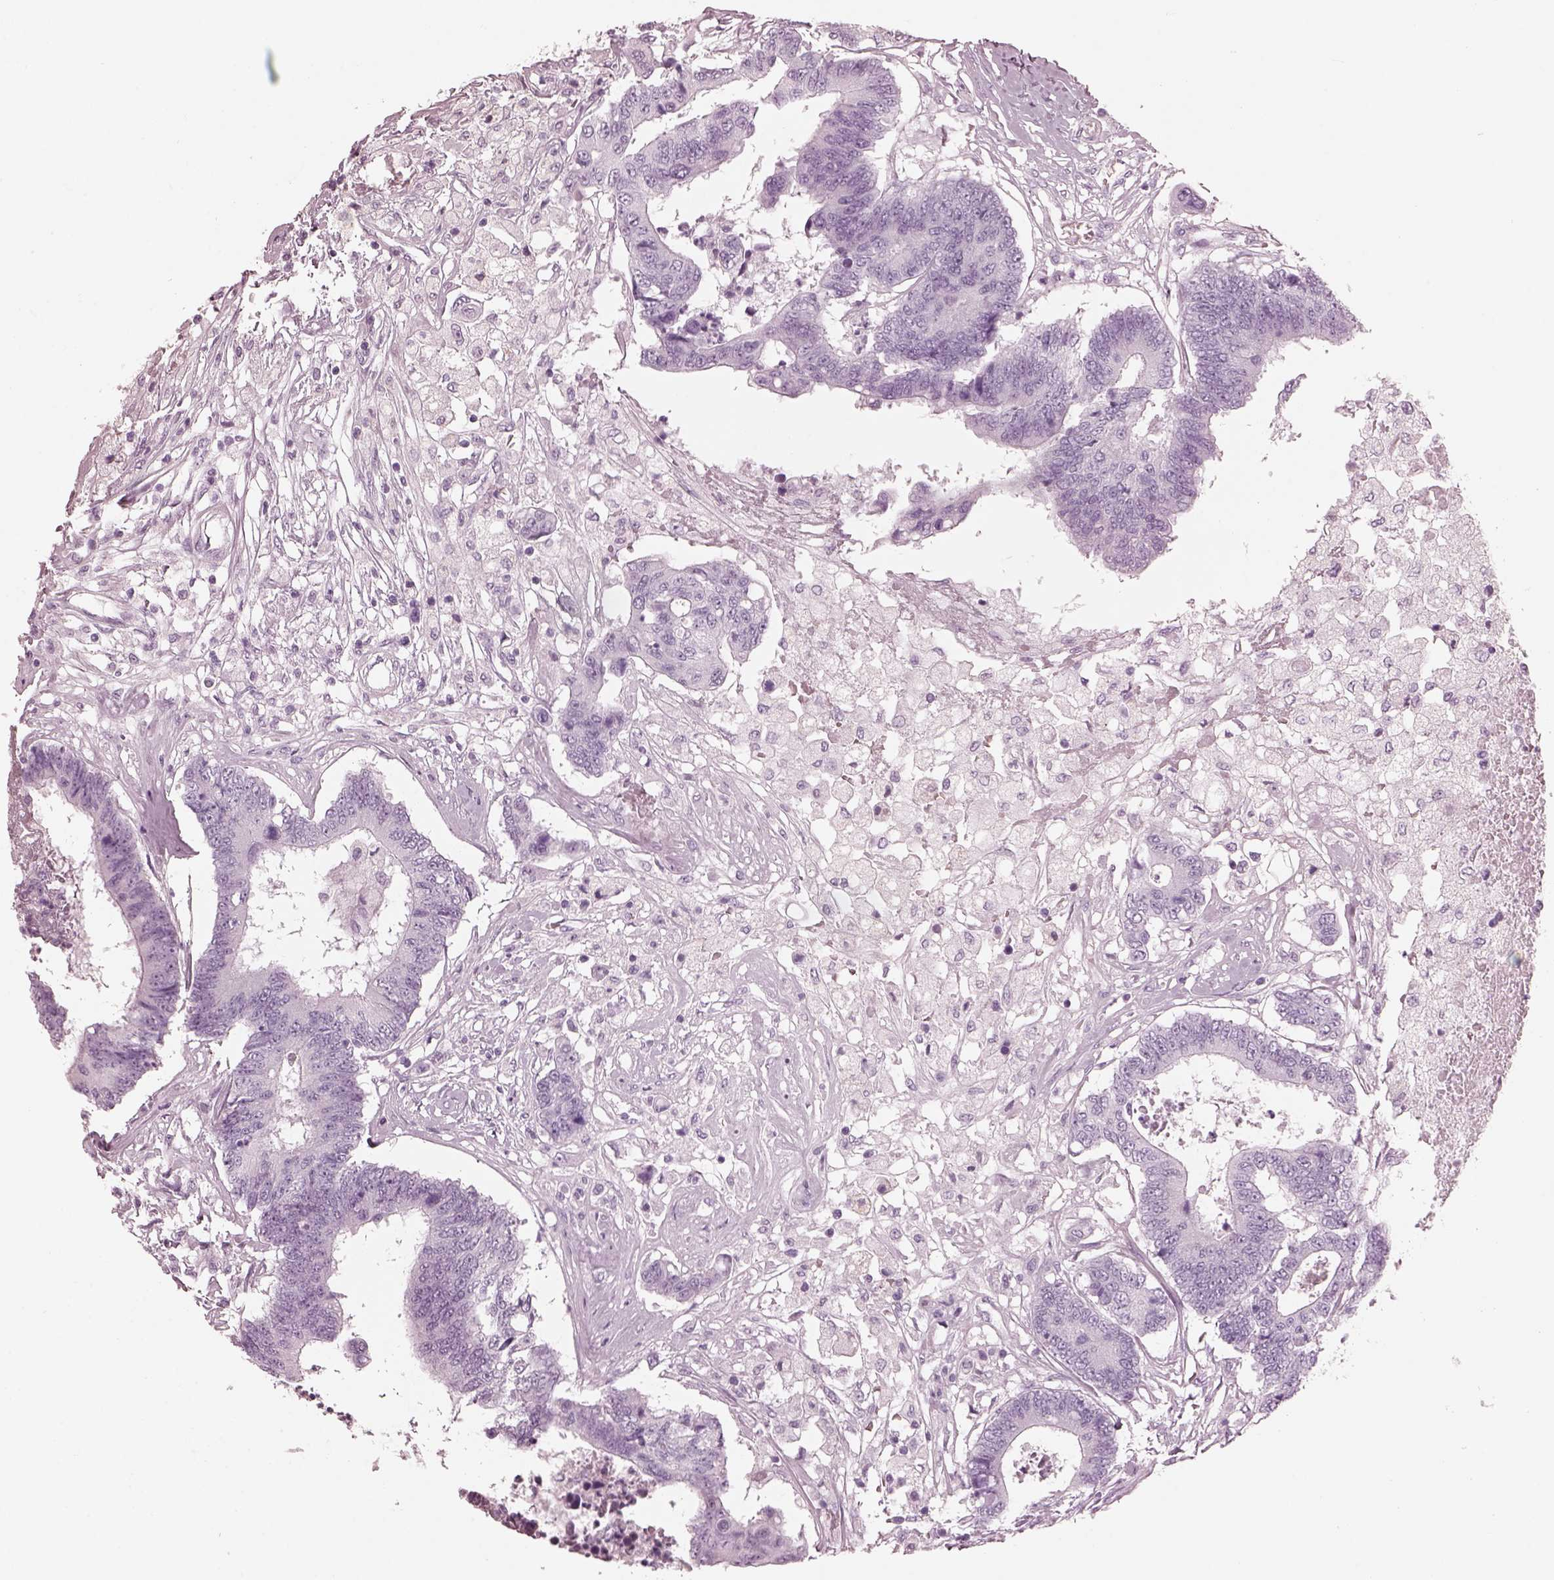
{"staining": {"intensity": "negative", "quantity": "none", "location": "none"}, "tissue": "colorectal cancer", "cell_type": "Tumor cells", "image_type": "cancer", "snomed": [{"axis": "morphology", "description": "Adenocarcinoma, NOS"}, {"axis": "topography", "description": "Colon"}], "caption": "Tumor cells are negative for brown protein staining in colorectal cancer (adenocarcinoma).", "gene": "FABP9", "patient": {"sex": "female", "age": 48}}